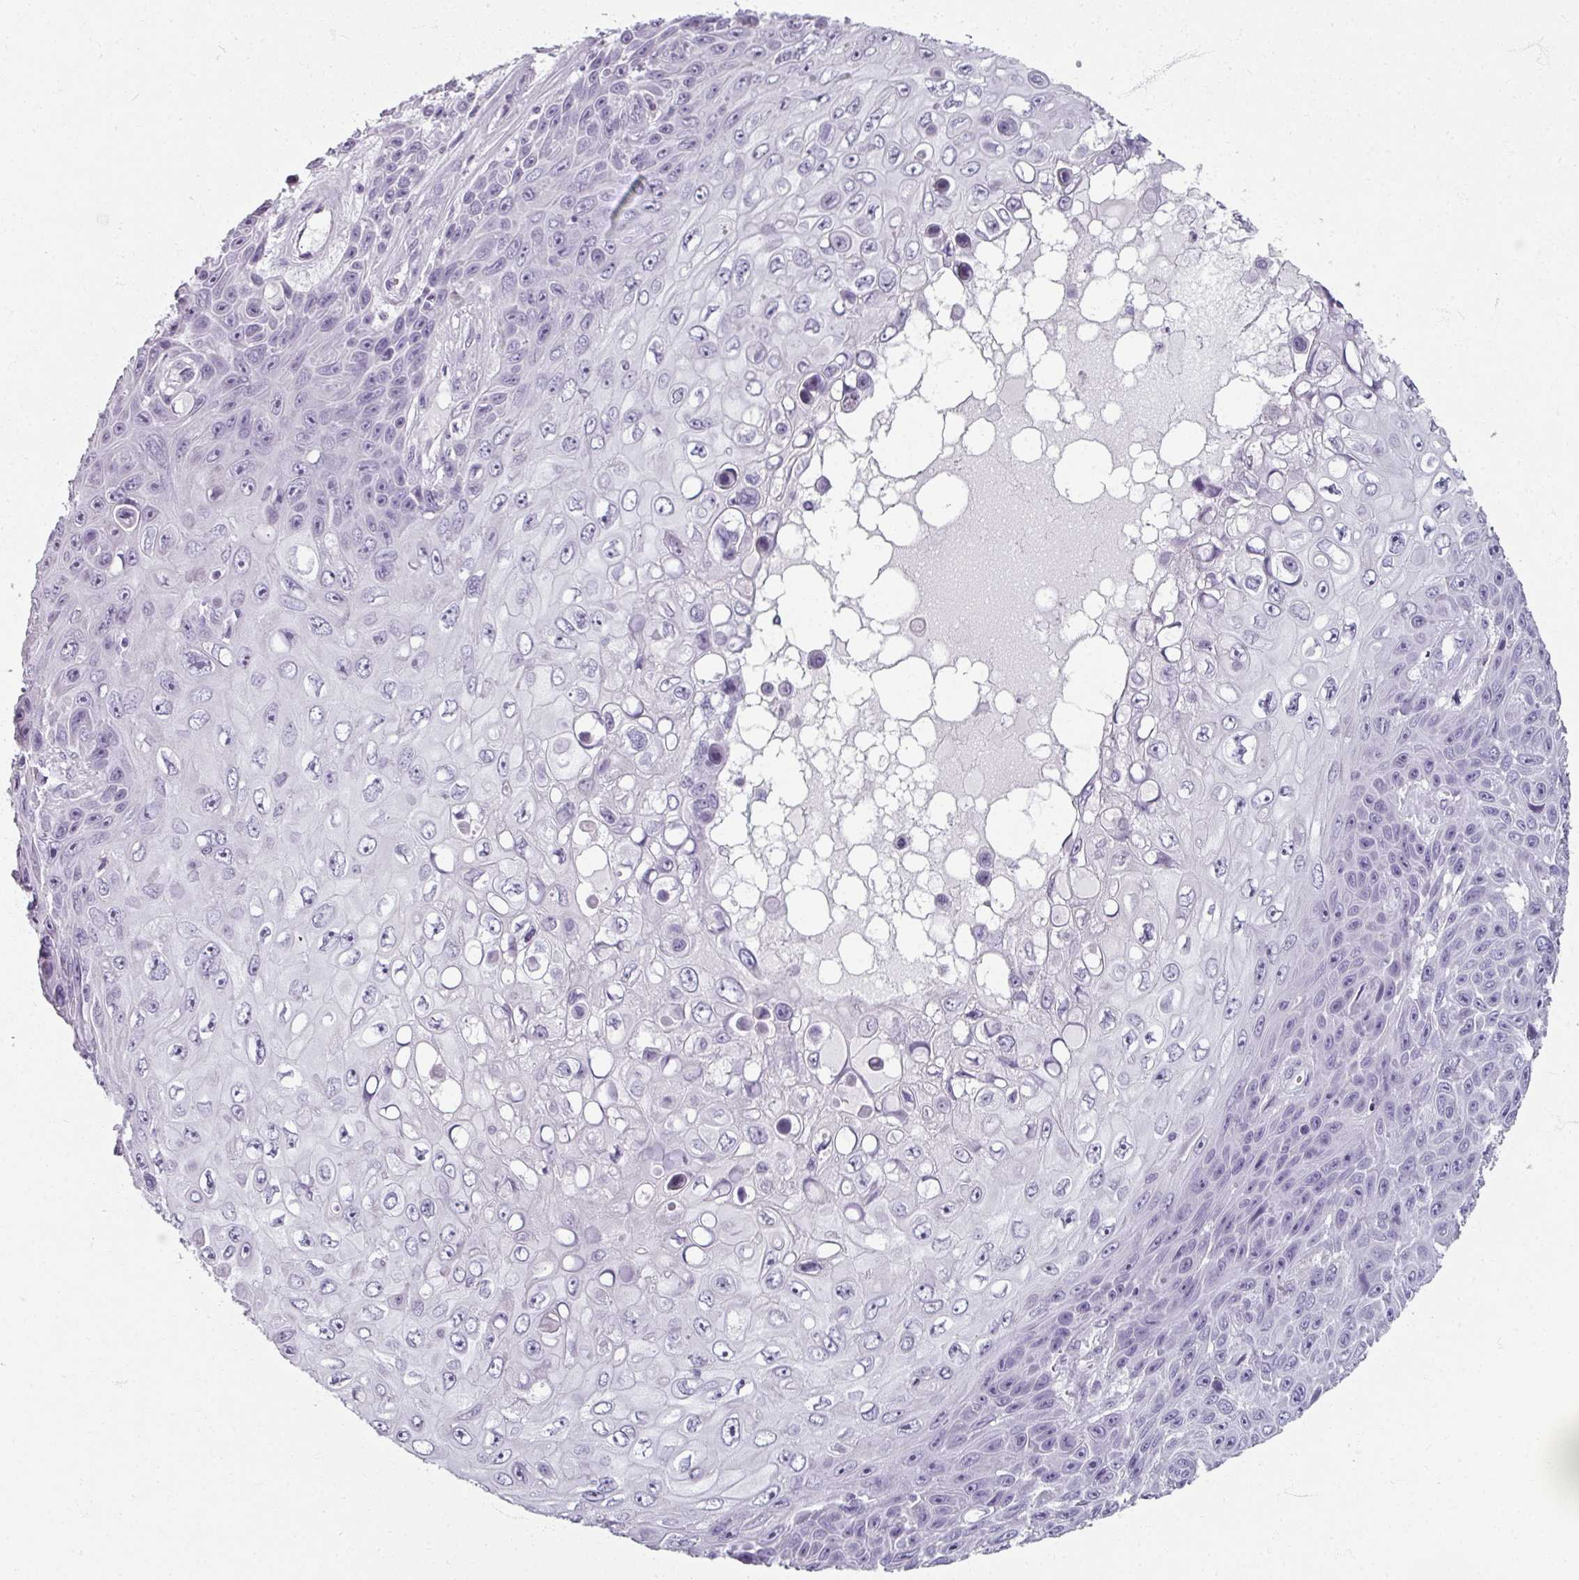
{"staining": {"intensity": "negative", "quantity": "none", "location": "none"}, "tissue": "skin cancer", "cell_type": "Tumor cells", "image_type": "cancer", "snomed": [{"axis": "morphology", "description": "Squamous cell carcinoma, NOS"}, {"axis": "topography", "description": "Skin"}], "caption": "Human skin cancer (squamous cell carcinoma) stained for a protein using IHC exhibits no expression in tumor cells.", "gene": "REG3G", "patient": {"sex": "male", "age": 82}}